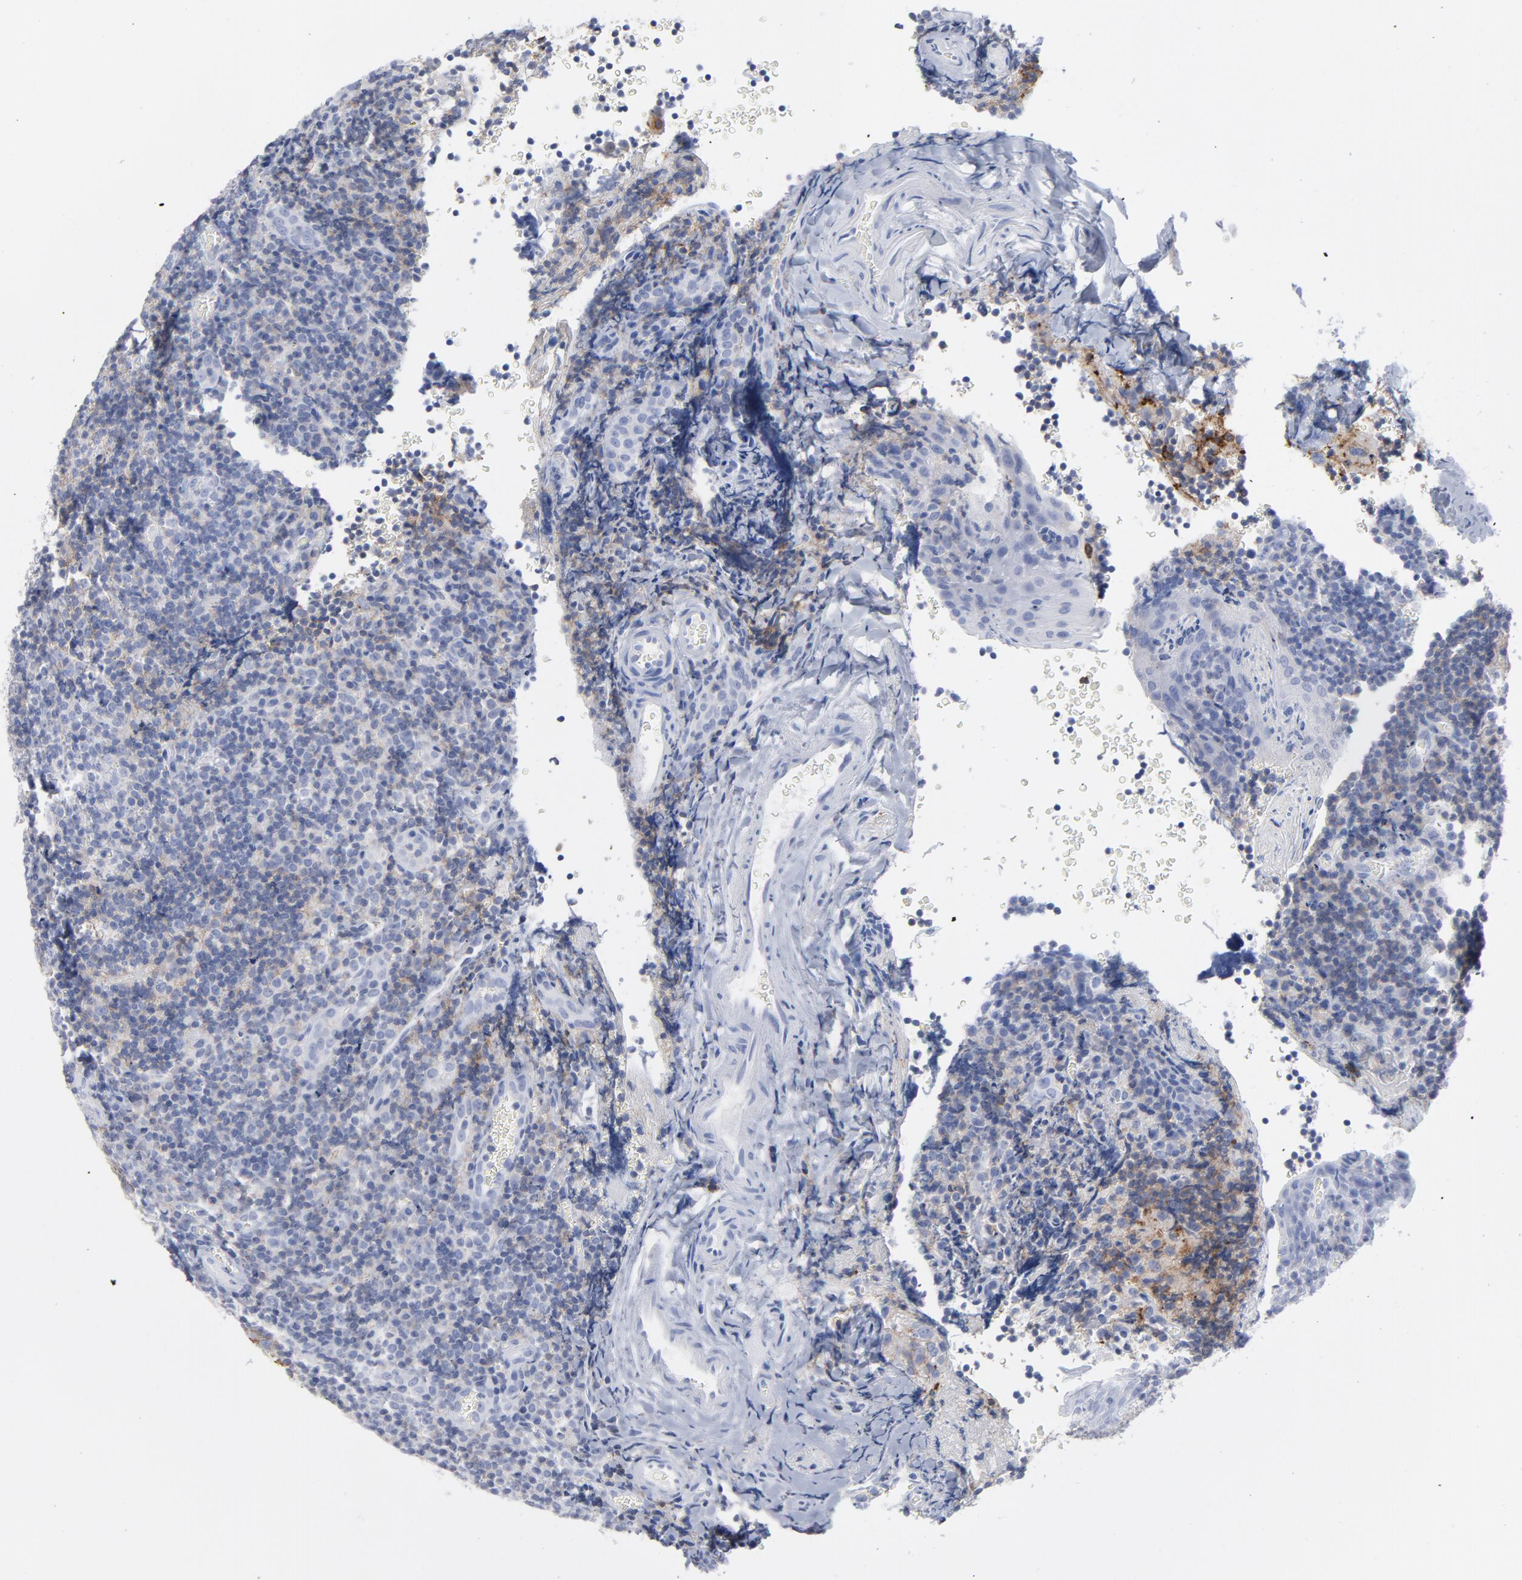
{"staining": {"intensity": "moderate", "quantity": ">75%", "location": "cytoplasmic/membranous"}, "tissue": "tonsil", "cell_type": "Germinal center cells", "image_type": "normal", "snomed": [{"axis": "morphology", "description": "Normal tissue, NOS"}, {"axis": "topography", "description": "Tonsil"}], "caption": "Immunohistochemical staining of unremarkable tonsil displays medium levels of moderate cytoplasmic/membranous expression in approximately >75% of germinal center cells.", "gene": "P2RY8", "patient": {"sex": "male", "age": 20}}